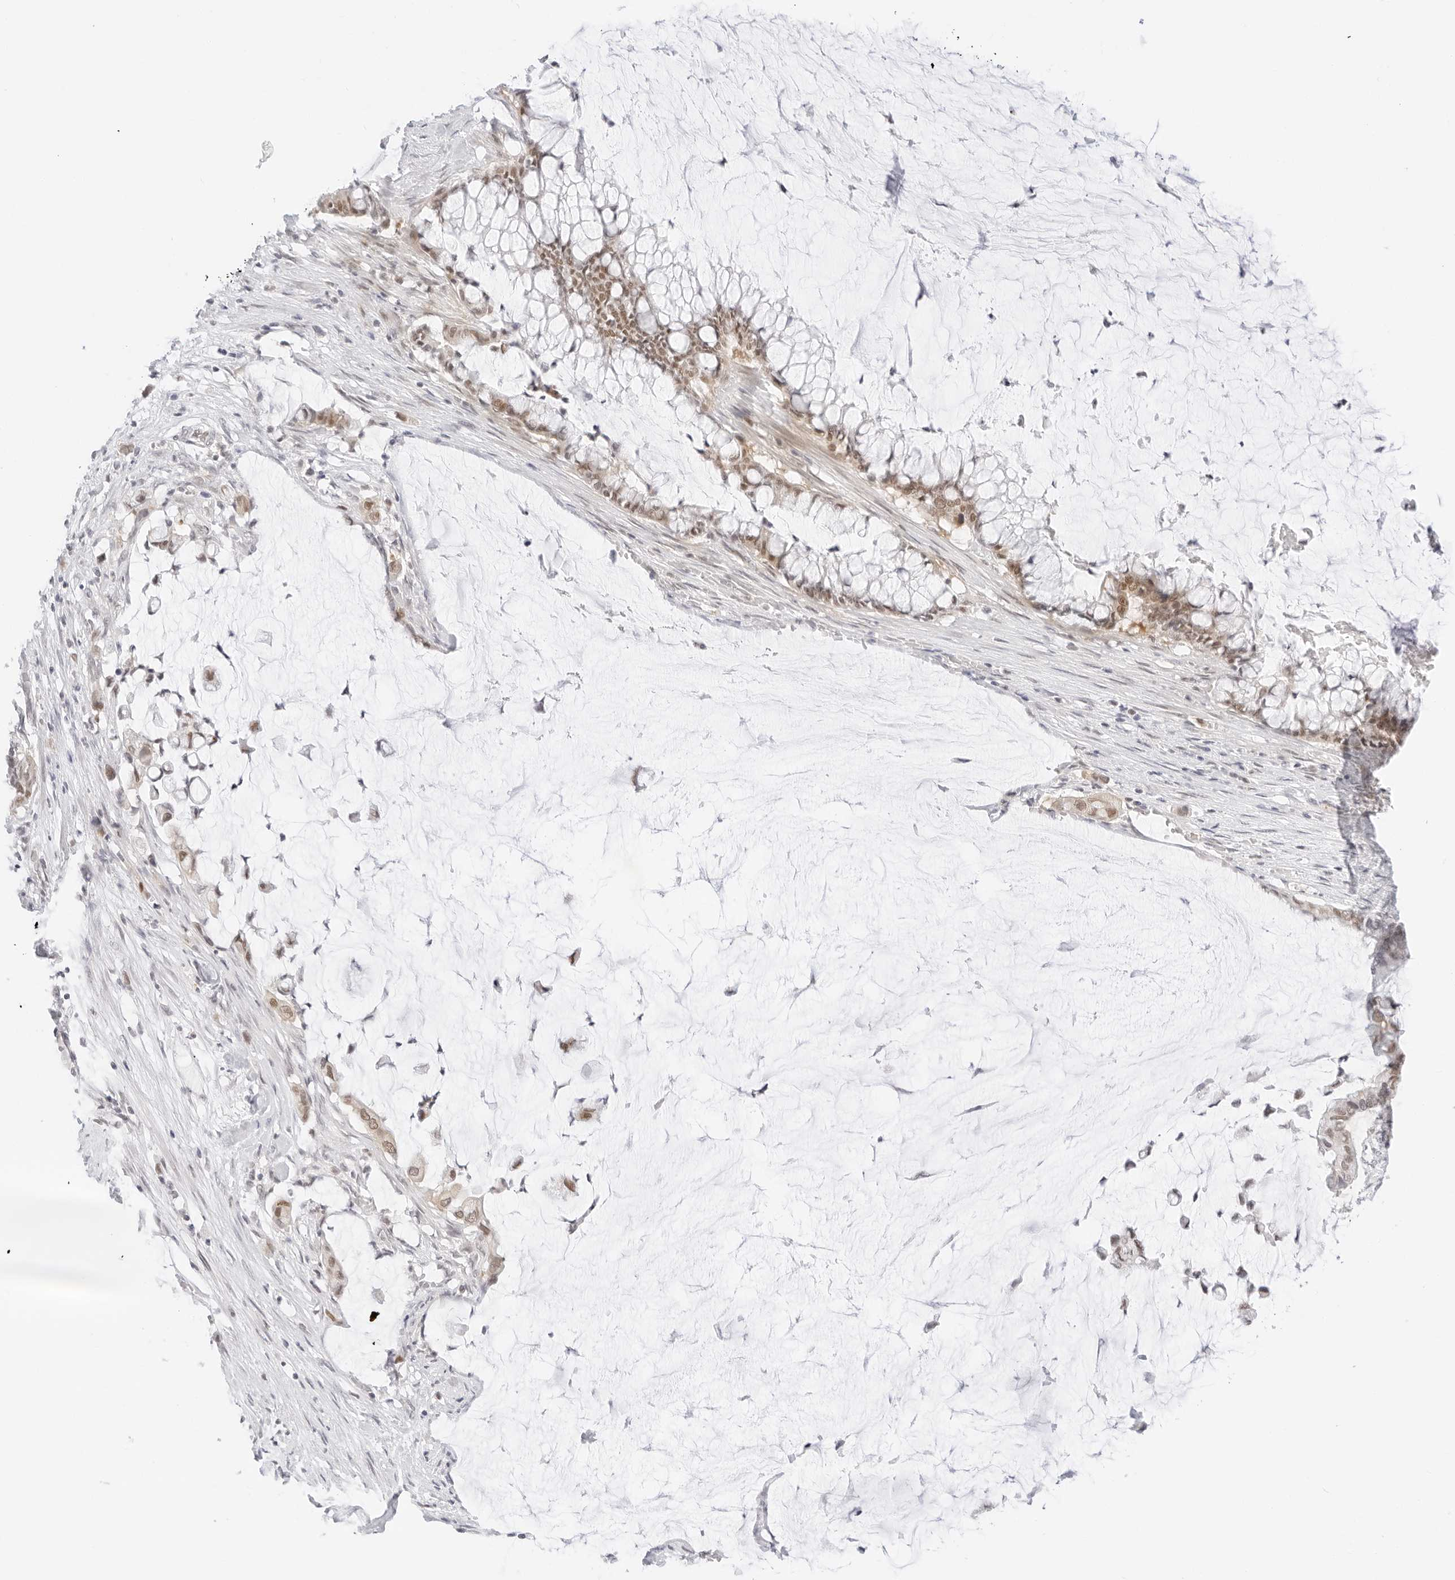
{"staining": {"intensity": "weak", "quantity": "25%-75%", "location": "cytoplasmic/membranous,nuclear"}, "tissue": "pancreatic cancer", "cell_type": "Tumor cells", "image_type": "cancer", "snomed": [{"axis": "morphology", "description": "Adenocarcinoma, NOS"}, {"axis": "topography", "description": "Pancreas"}], "caption": "Immunohistochemical staining of human pancreatic cancer (adenocarcinoma) displays low levels of weak cytoplasmic/membranous and nuclear expression in approximately 25%-75% of tumor cells. (IHC, brightfield microscopy, high magnification).", "gene": "POLR3C", "patient": {"sex": "male", "age": 41}}